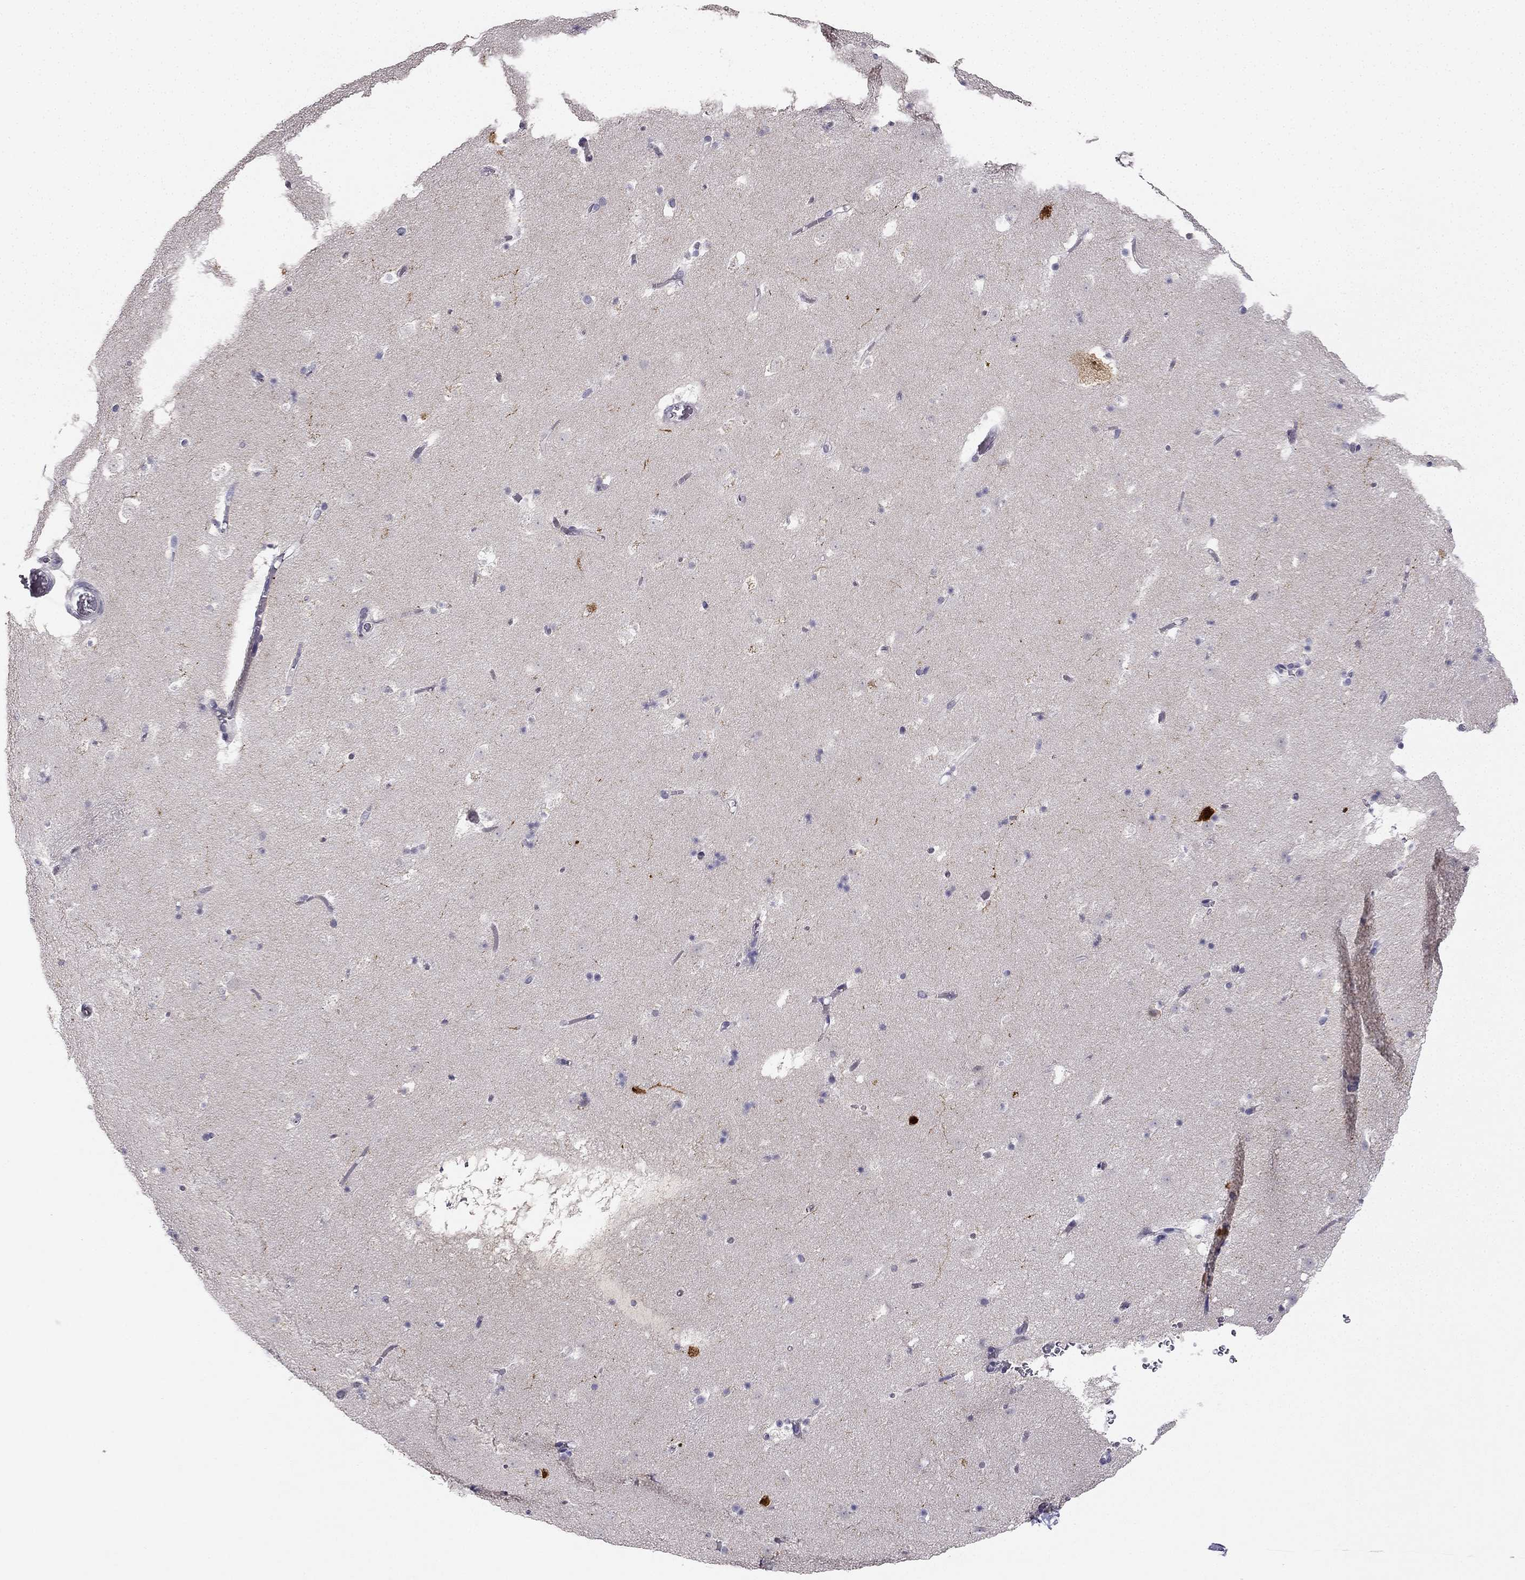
{"staining": {"intensity": "strong", "quantity": "<25%", "location": "cytoplasmic/membranous,nuclear"}, "tissue": "caudate", "cell_type": "Glial cells", "image_type": "normal", "snomed": [{"axis": "morphology", "description": "Normal tissue, NOS"}, {"axis": "topography", "description": "Lateral ventricle wall"}], "caption": "Brown immunohistochemical staining in unremarkable caudate reveals strong cytoplasmic/membranous,nuclear expression in approximately <25% of glial cells. (DAB IHC with brightfield microscopy, high magnification).", "gene": "CALB2", "patient": {"sex": "female", "age": 42}}